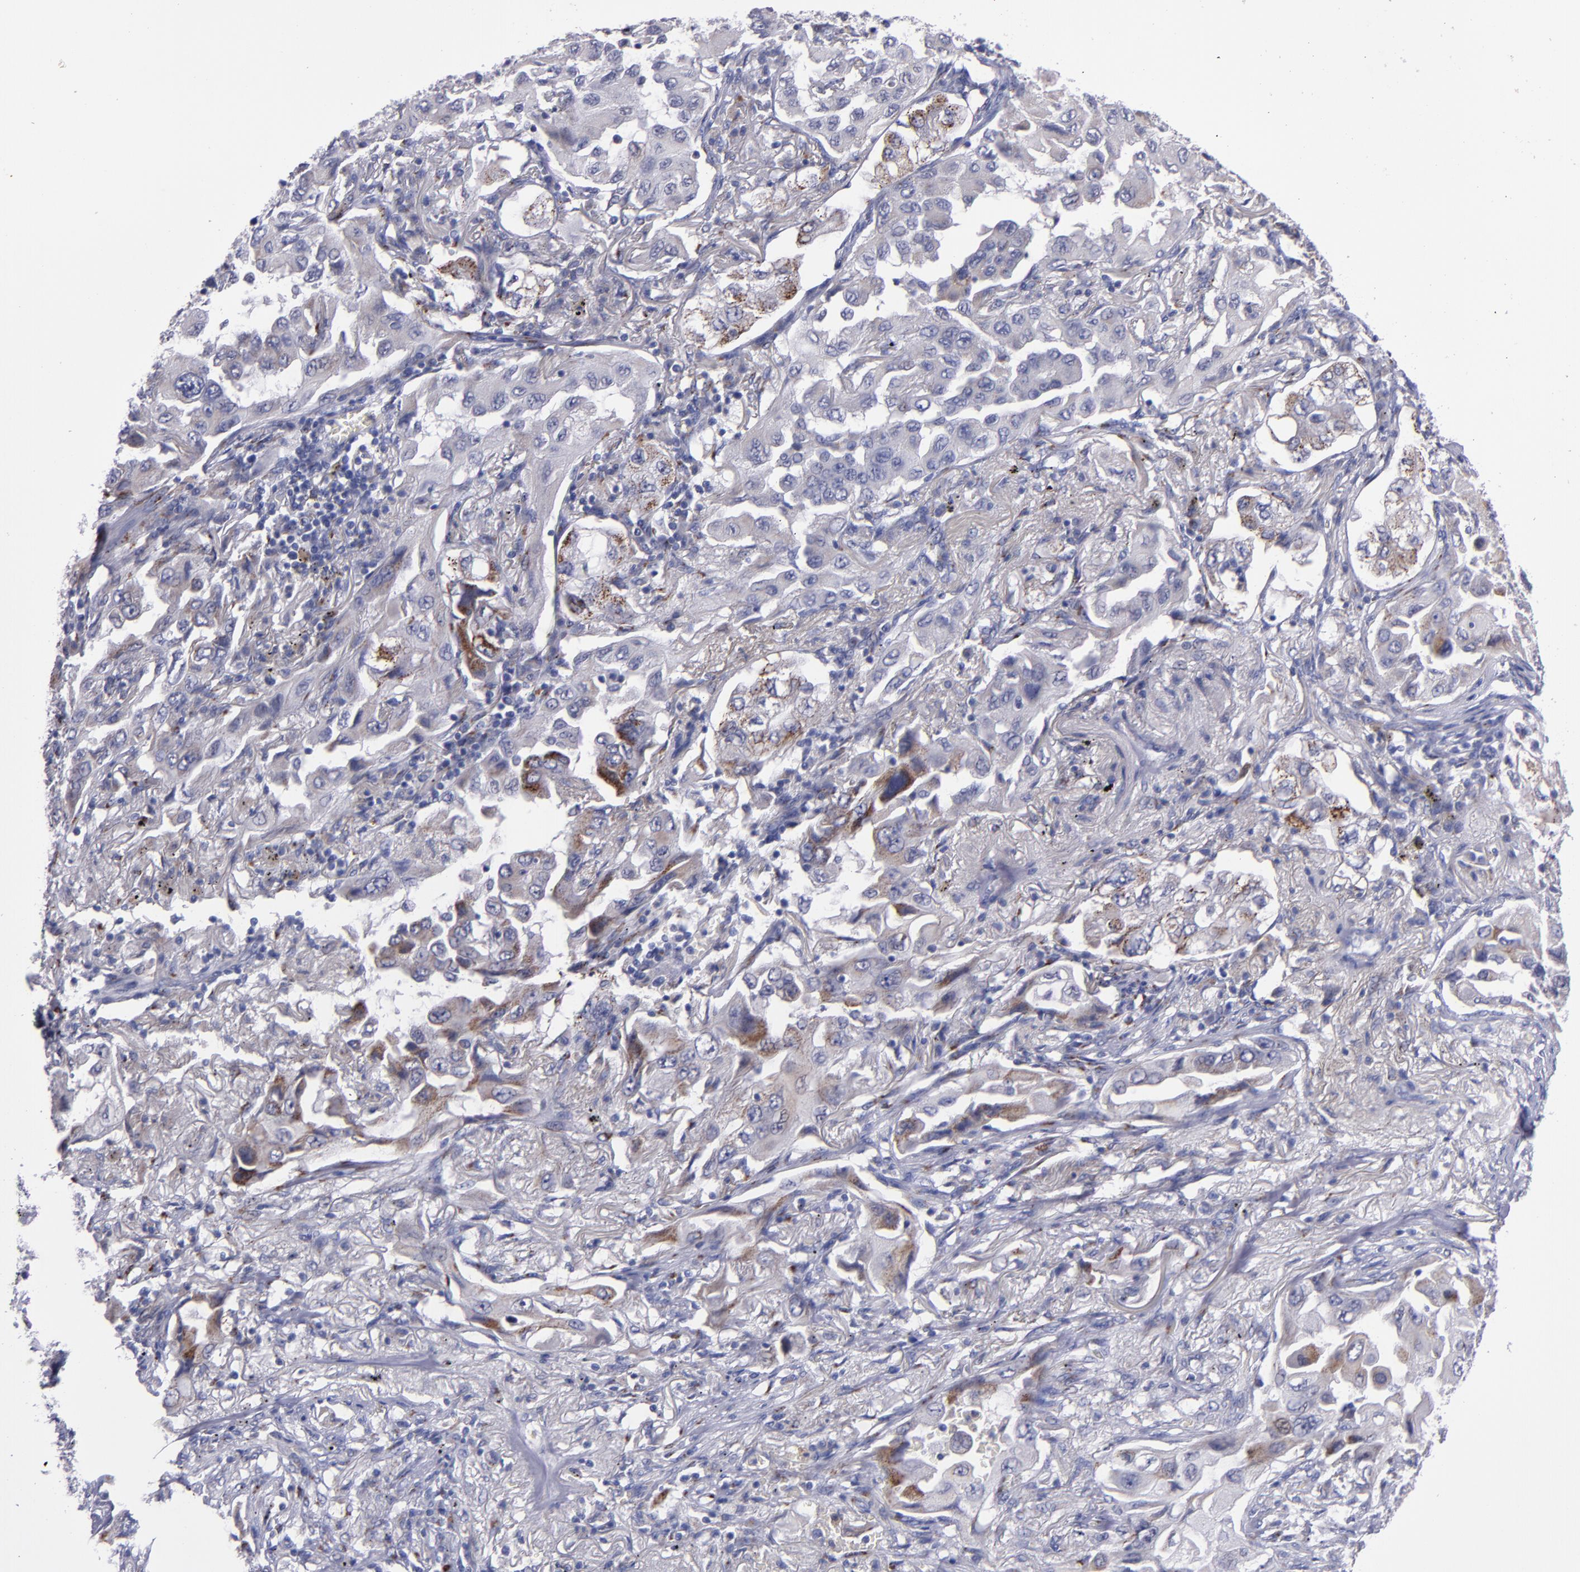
{"staining": {"intensity": "strong", "quantity": "<25%", "location": "cytoplasmic/membranous"}, "tissue": "lung cancer", "cell_type": "Tumor cells", "image_type": "cancer", "snomed": [{"axis": "morphology", "description": "Adenocarcinoma, NOS"}, {"axis": "topography", "description": "Lung"}], "caption": "Immunohistochemical staining of human adenocarcinoma (lung) shows strong cytoplasmic/membranous protein expression in approximately <25% of tumor cells.", "gene": "RAB41", "patient": {"sex": "female", "age": 65}}